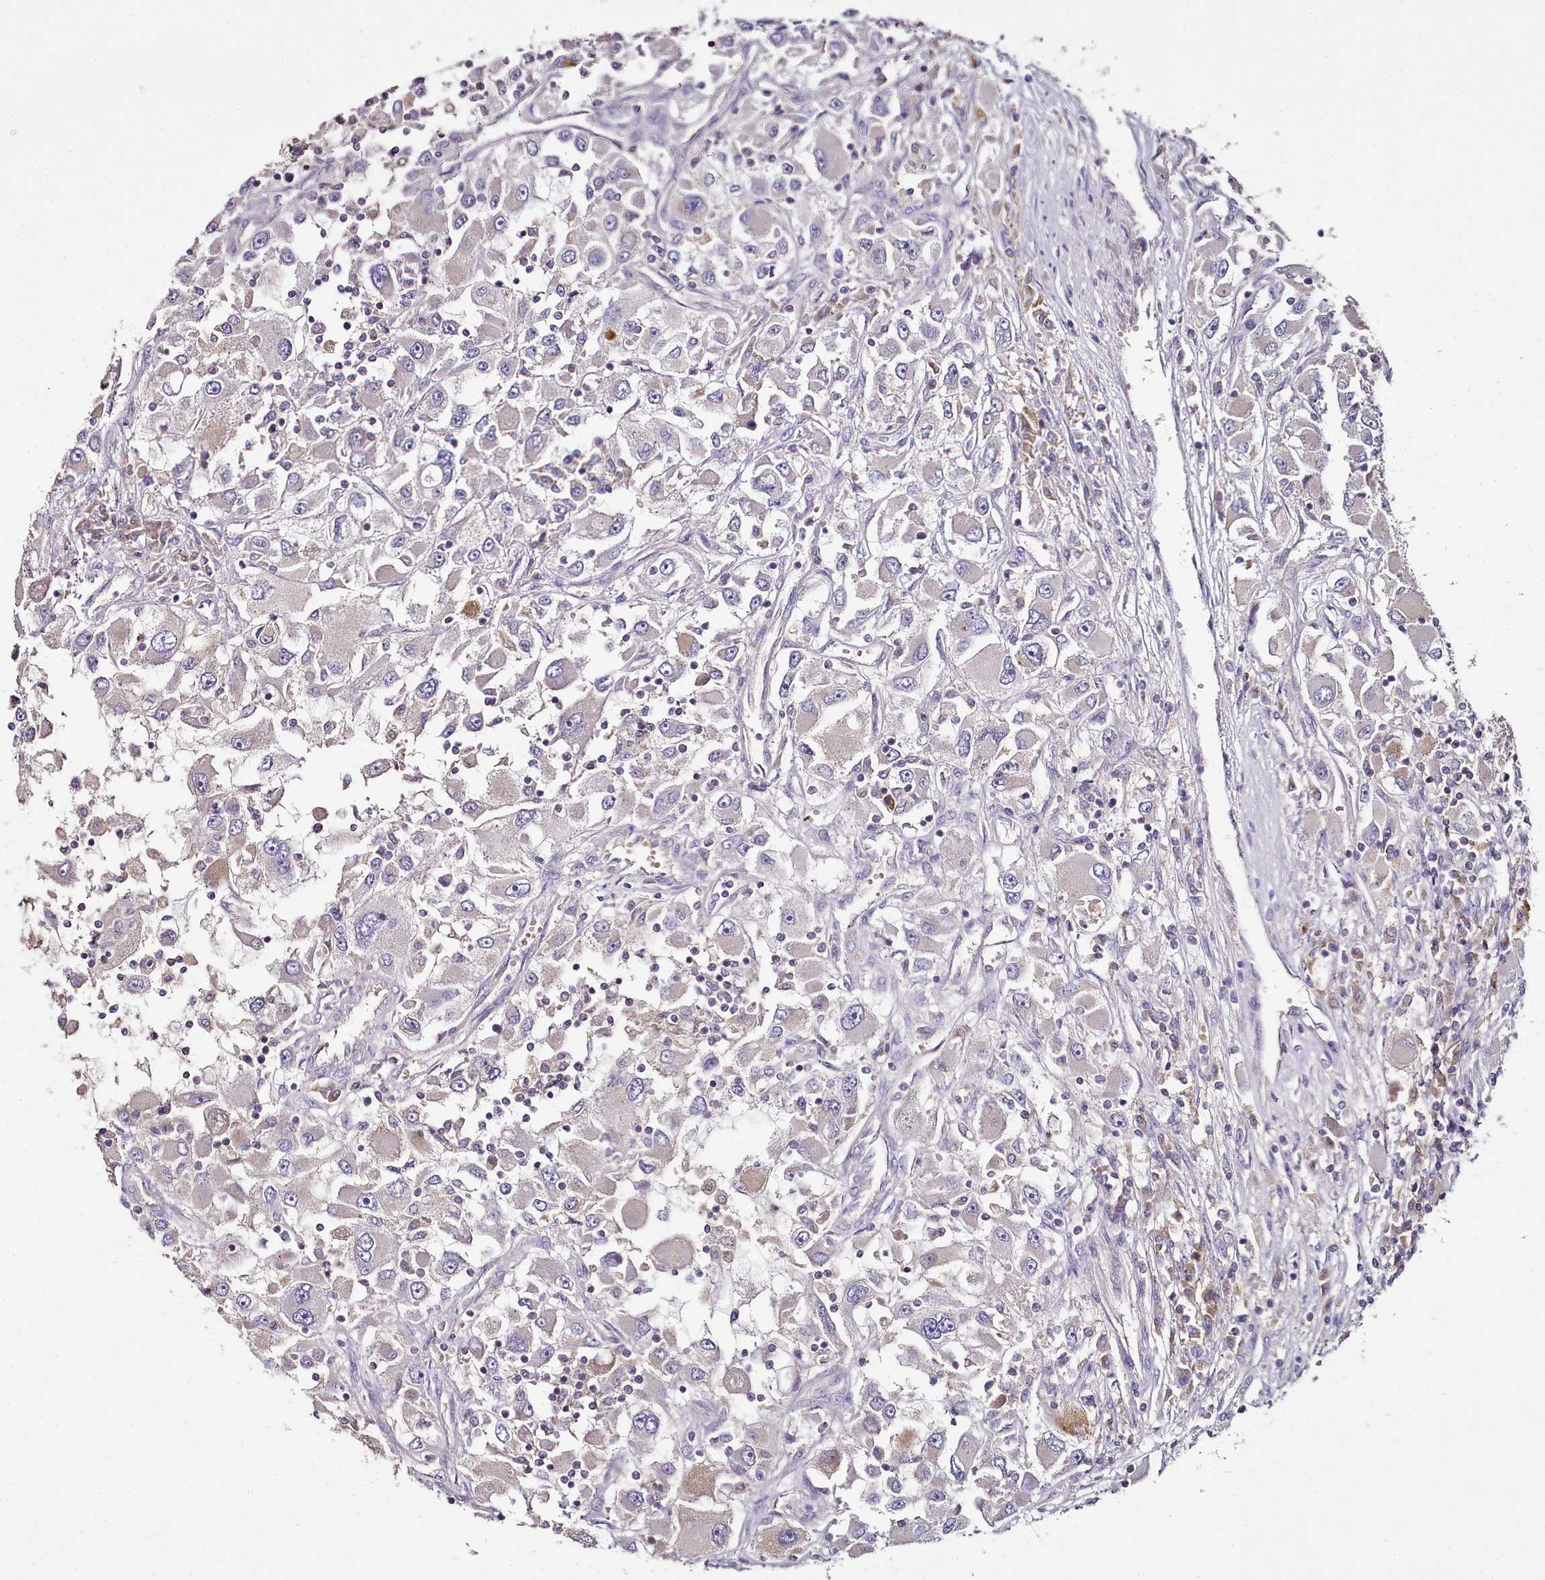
{"staining": {"intensity": "weak", "quantity": "<25%", "location": "cytoplasmic/membranous"}, "tissue": "renal cancer", "cell_type": "Tumor cells", "image_type": "cancer", "snomed": [{"axis": "morphology", "description": "Adenocarcinoma, NOS"}, {"axis": "topography", "description": "Kidney"}], "caption": "This is an IHC photomicrograph of adenocarcinoma (renal). There is no expression in tumor cells.", "gene": "ACSS1", "patient": {"sex": "female", "age": 52}}